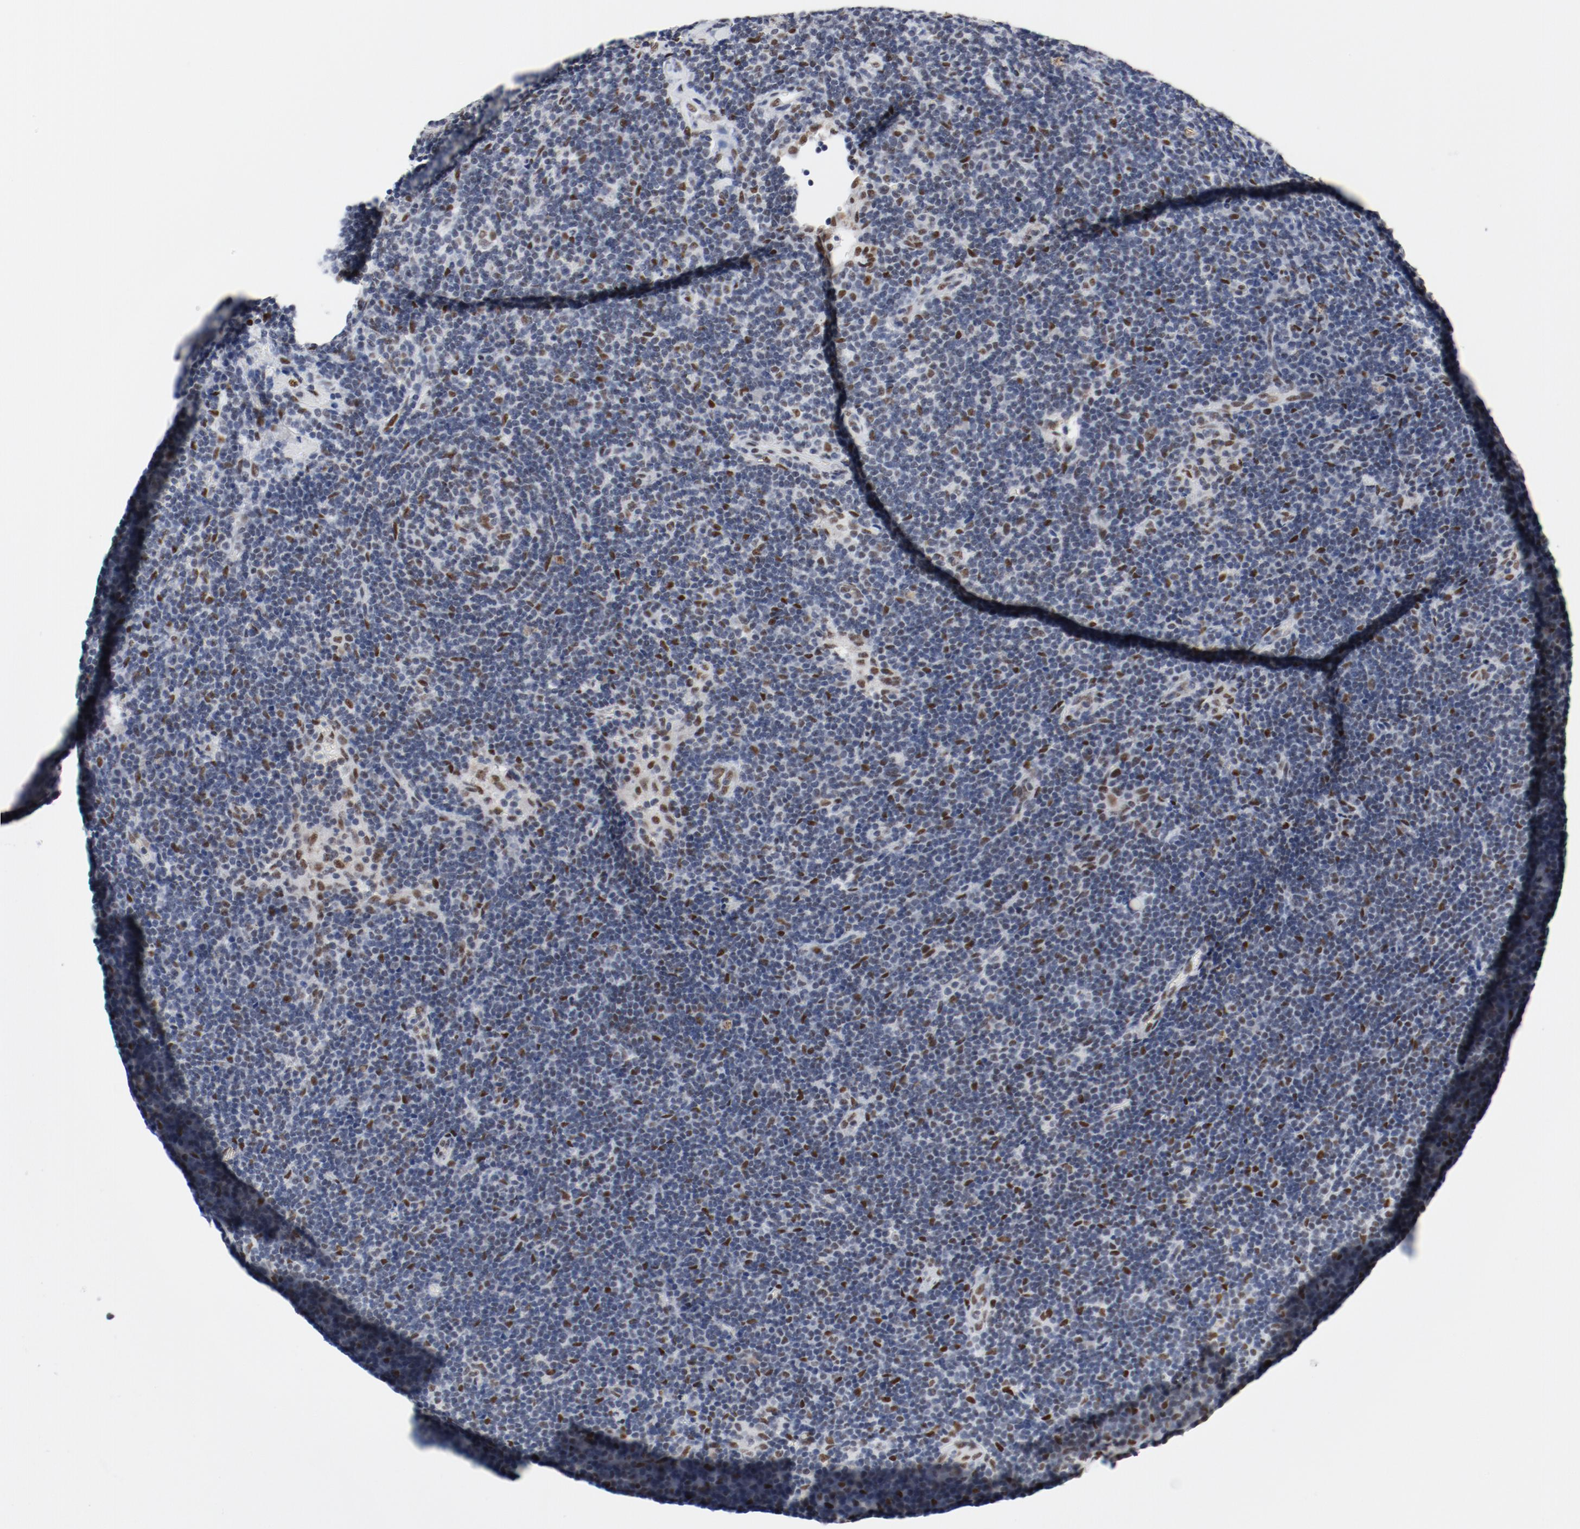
{"staining": {"intensity": "moderate", "quantity": "25%-75%", "location": "nuclear"}, "tissue": "lymphoma", "cell_type": "Tumor cells", "image_type": "cancer", "snomed": [{"axis": "morphology", "description": "Malignant lymphoma, non-Hodgkin's type, Low grade"}, {"axis": "topography", "description": "Lymph node"}], "caption": "A brown stain highlights moderate nuclear staining of a protein in lymphoma tumor cells.", "gene": "ARNT", "patient": {"sex": "male", "age": 70}}